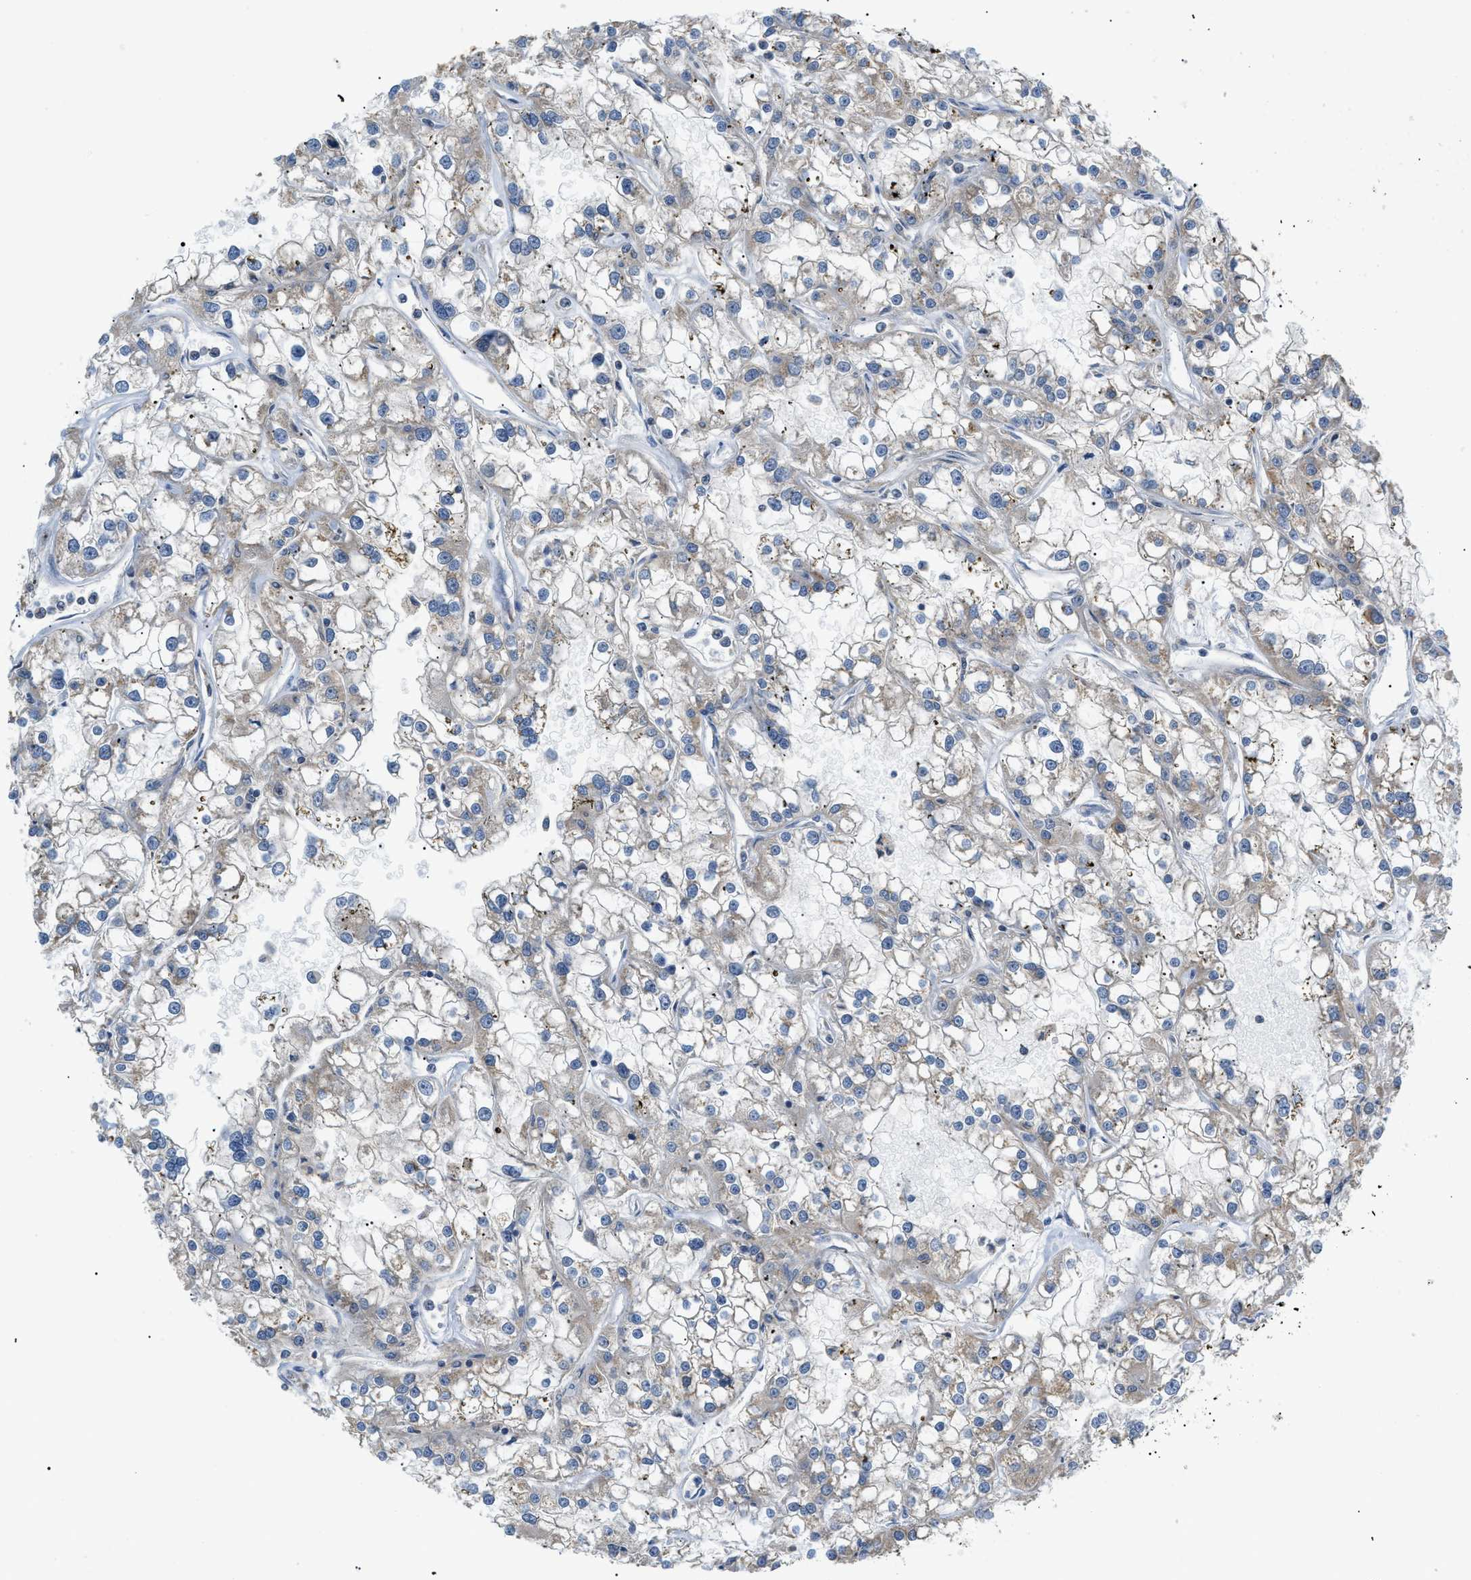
{"staining": {"intensity": "weak", "quantity": "25%-75%", "location": "cytoplasmic/membranous"}, "tissue": "renal cancer", "cell_type": "Tumor cells", "image_type": "cancer", "snomed": [{"axis": "morphology", "description": "Adenocarcinoma, NOS"}, {"axis": "topography", "description": "Kidney"}], "caption": "This histopathology image reveals immunohistochemistry (IHC) staining of human adenocarcinoma (renal), with low weak cytoplasmic/membranous positivity in about 25%-75% of tumor cells.", "gene": "ZBTB11", "patient": {"sex": "female", "age": 52}}